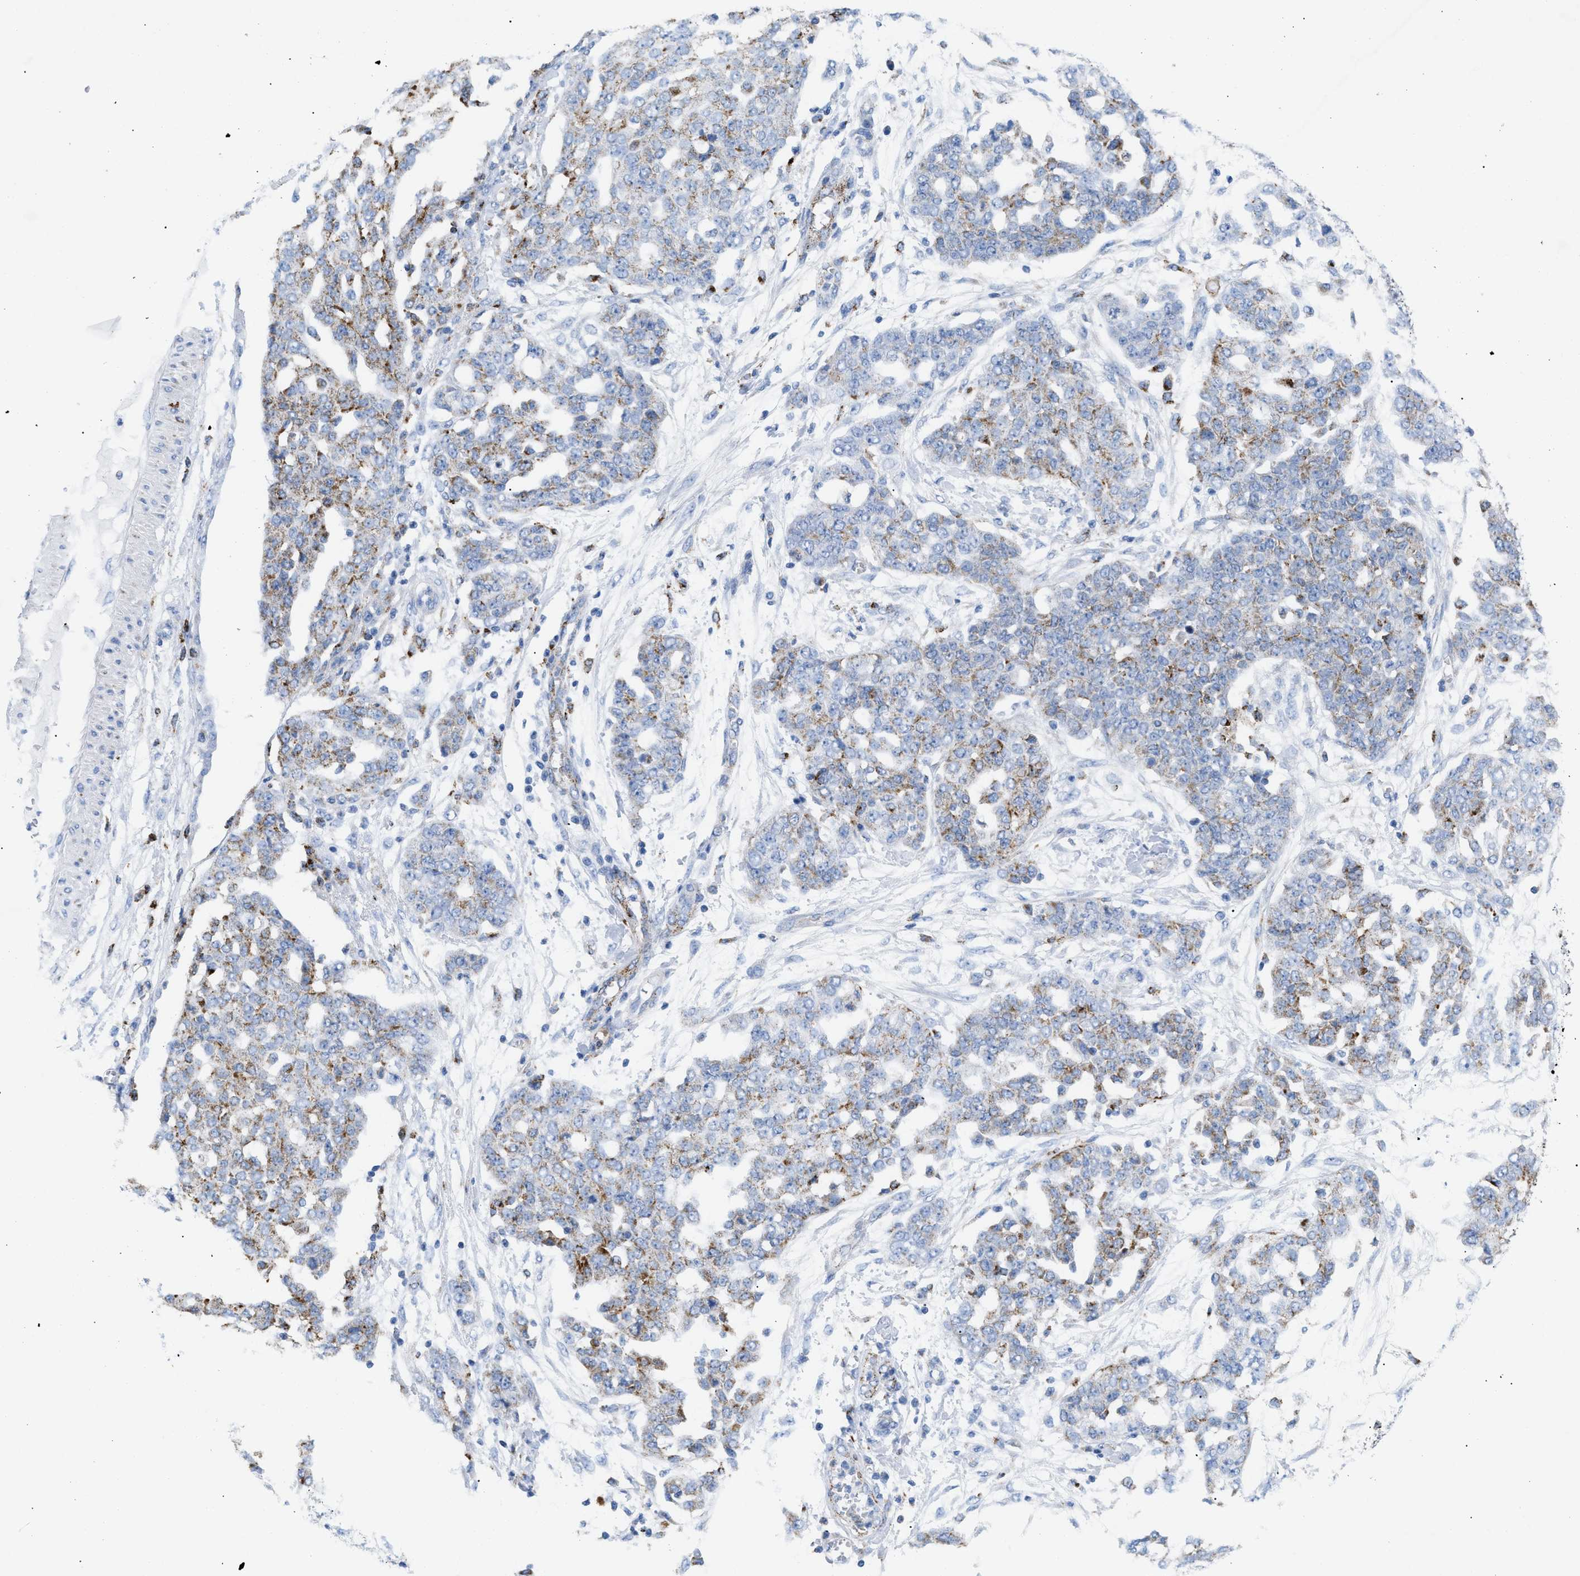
{"staining": {"intensity": "moderate", "quantity": "25%-75%", "location": "cytoplasmic/membranous"}, "tissue": "ovarian cancer", "cell_type": "Tumor cells", "image_type": "cancer", "snomed": [{"axis": "morphology", "description": "Cystadenocarcinoma, serous, NOS"}, {"axis": "topography", "description": "Soft tissue"}, {"axis": "topography", "description": "Ovary"}], "caption": "Immunohistochemical staining of serous cystadenocarcinoma (ovarian) exhibits moderate cytoplasmic/membranous protein staining in approximately 25%-75% of tumor cells. The staining was performed using DAB to visualize the protein expression in brown, while the nuclei were stained in blue with hematoxylin (Magnification: 20x).", "gene": "DRAM2", "patient": {"sex": "female", "age": 57}}